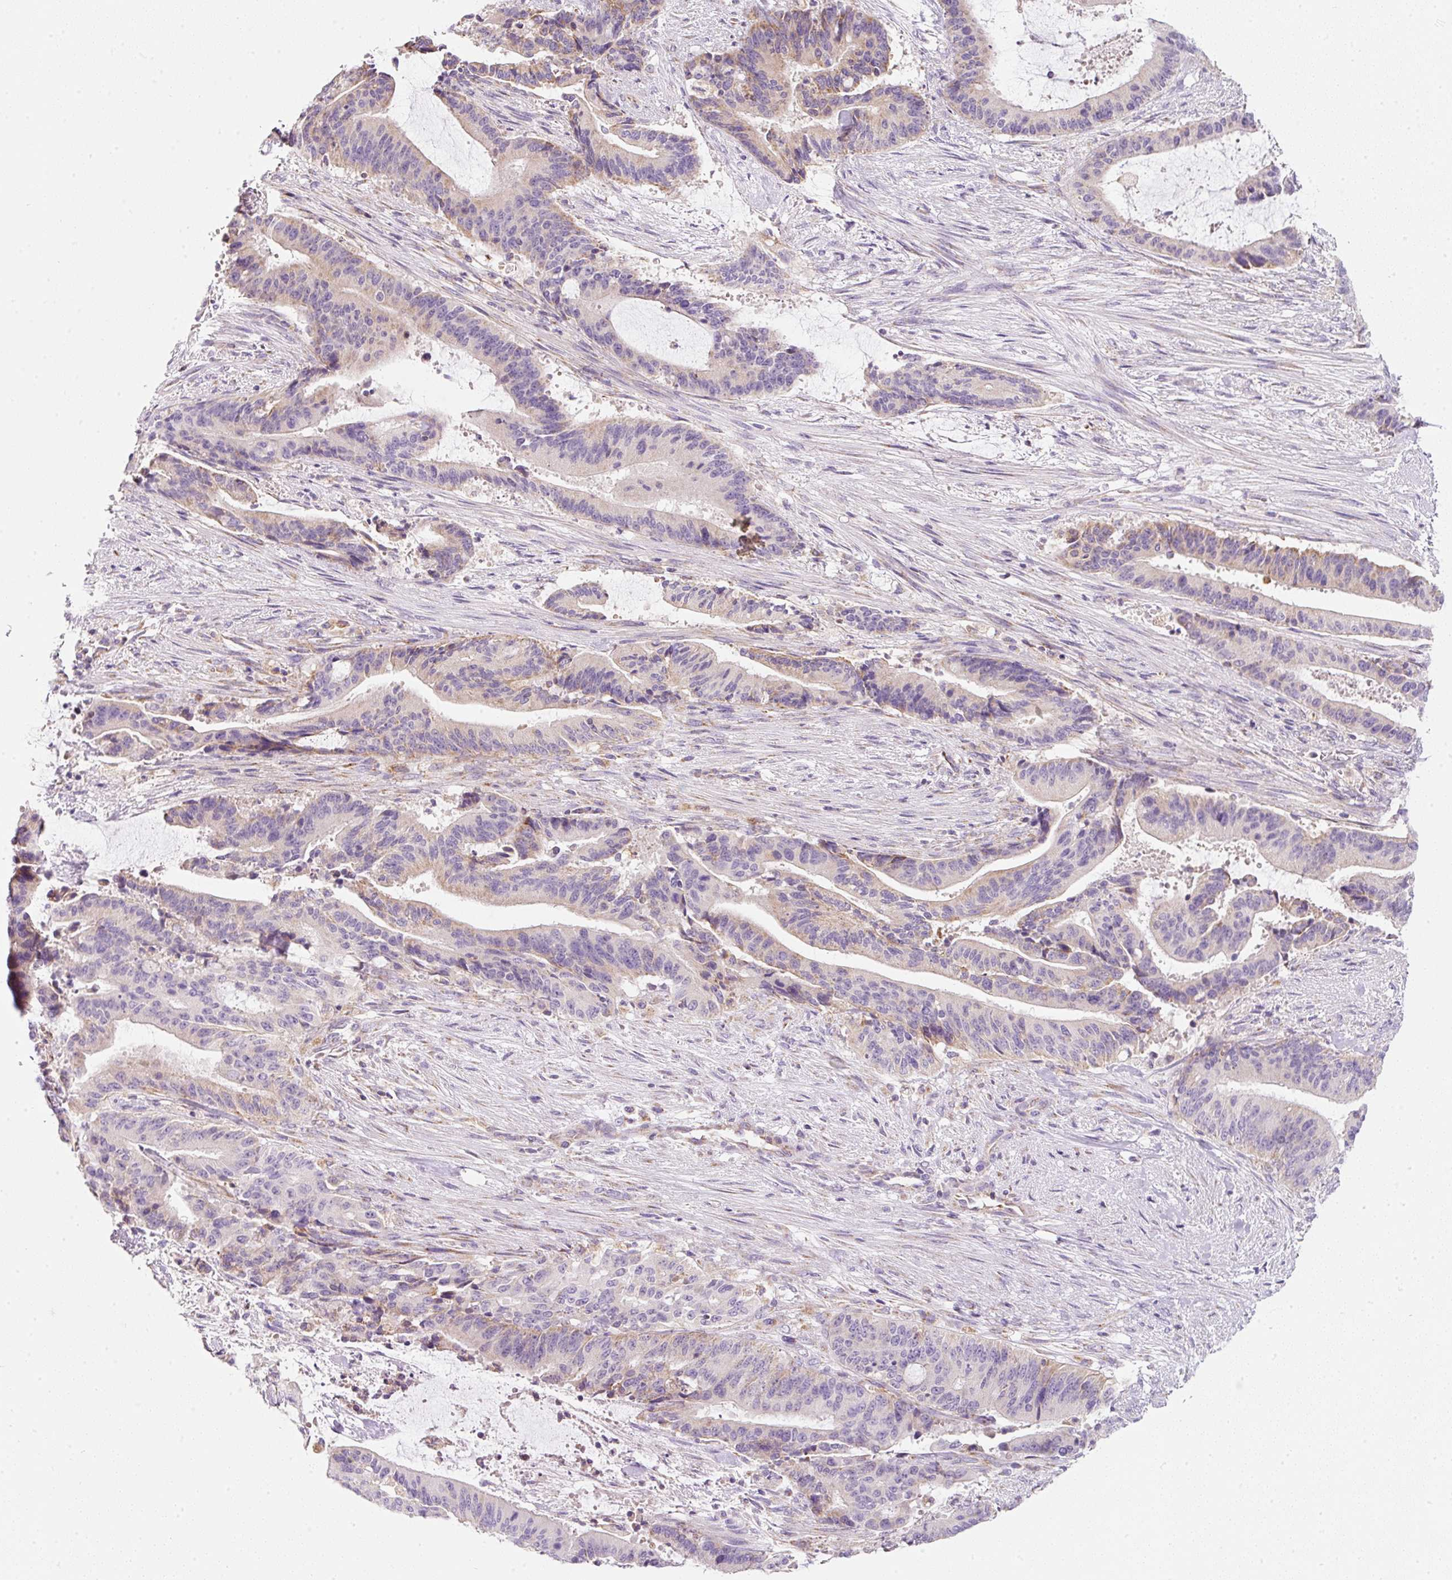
{"staining": {"intensity": "weak", "quantity": "<25%", "location": "cytoplasmic/membranous"}, "tissue": "liver cancer", "cell_type": "Tumor cells", "image_type": "cancer", "snomed": [{"axis": "morphology", "description": "Normal tissue, NOS"}, {"axis": "morphology", "description": "Cholangiocarcinoma"}, {"axis": "topography", "description": "Liver"}, {"axis": "topography", "description": "Peripheral nerve tissue"}], "caption": "This is an immunohistochemistry (IHC) micrograph of liver cancer (cholangiocarcinoma). There is no expression in tumor cells.", "gene": "NDUFA1", "patient": {"sex": "female", "age": 73}}